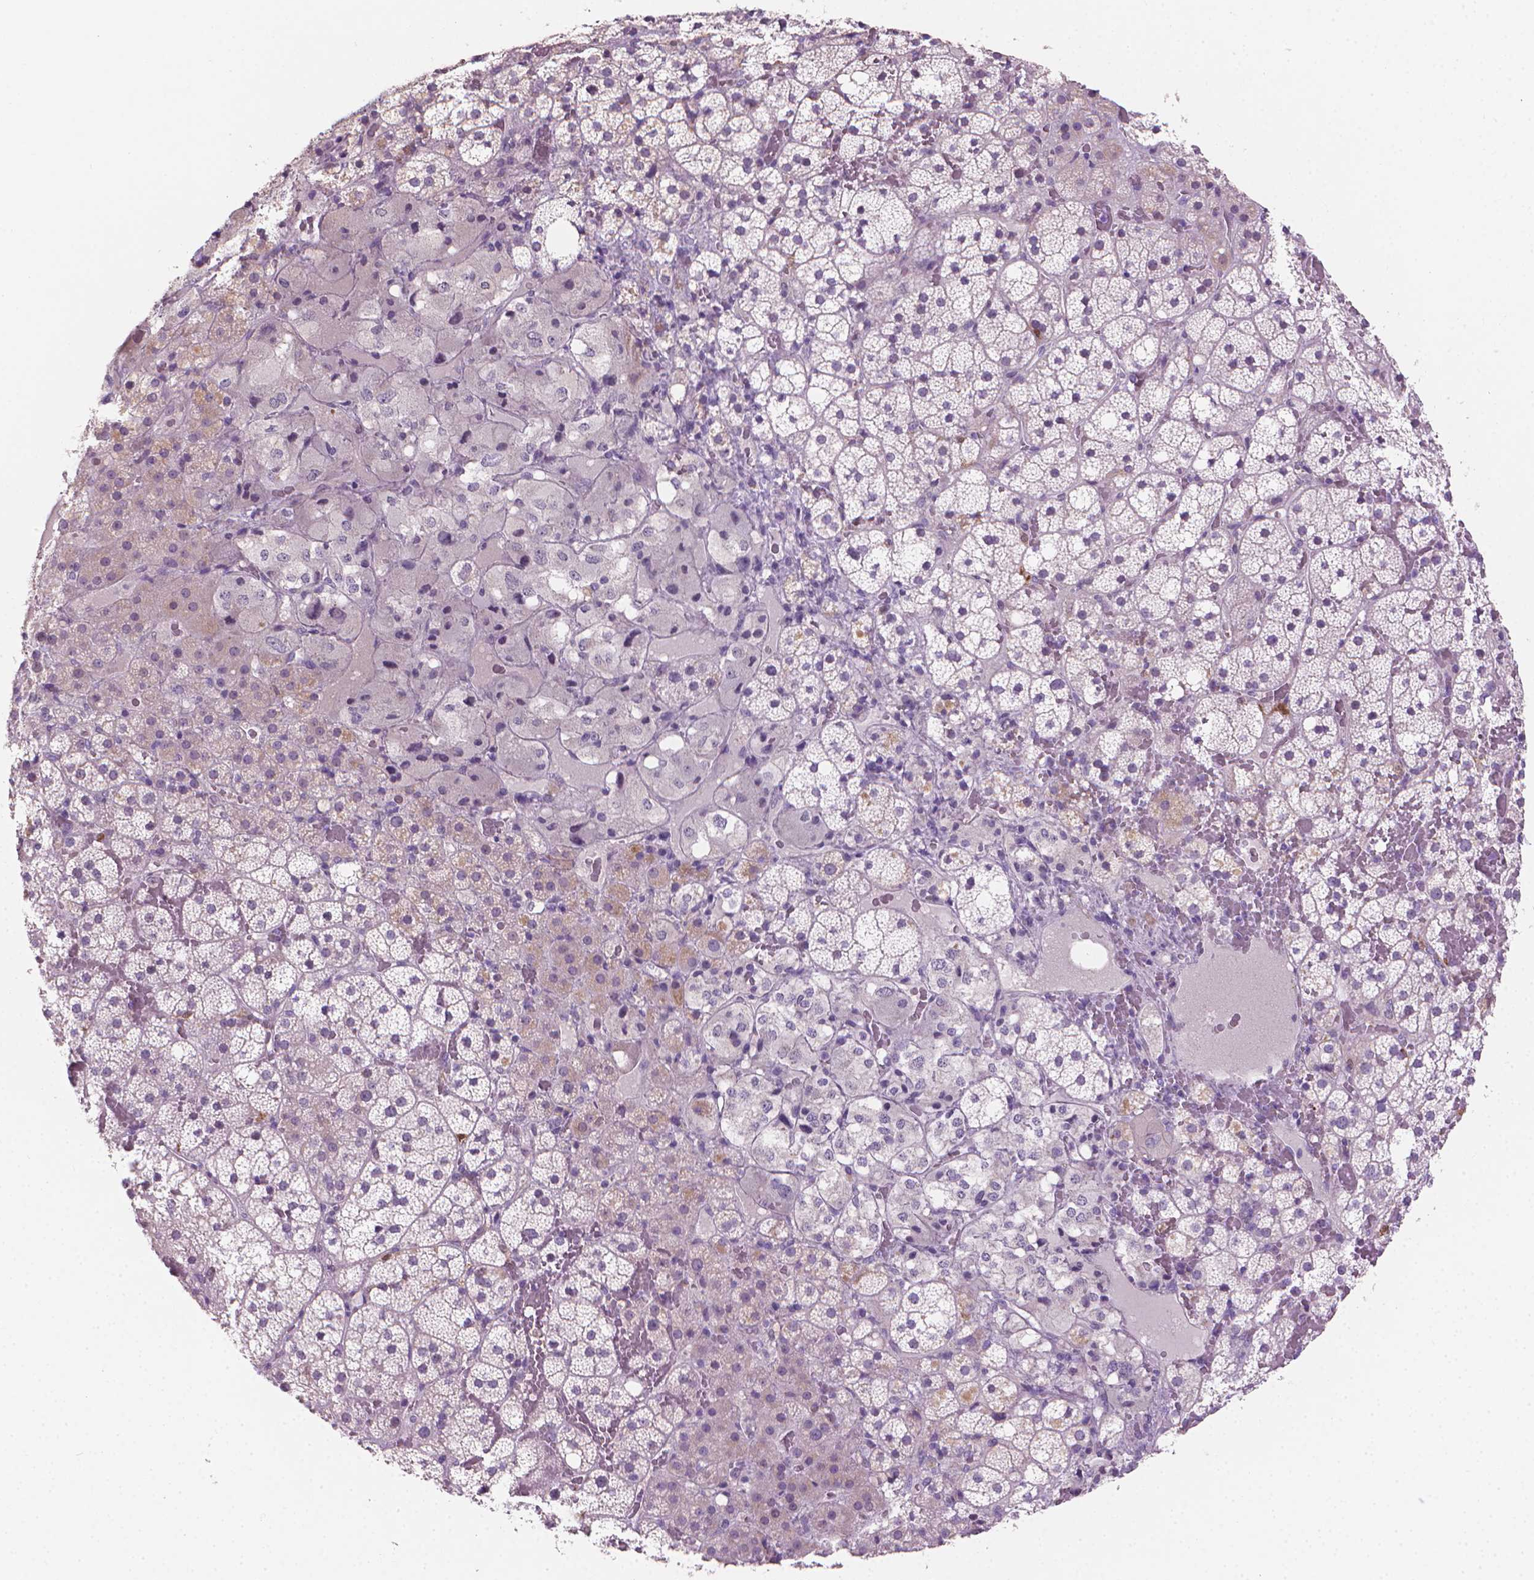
{"staining": {"intensity": "weak", "quantity": "<25%", "location": "cytoplasmic/membranous"}, "tissue": "adrenal gland", "cell_type": "Glandular cells", "image_type": "normal", "snomed": [{"axis": "morphology", "description": "Normal tissue, NOS"}, {"axis": "topography", "description": "Adrenal gland"}], "caption": "This photomicrograph is of benign adrenal gland stained with IHC to label a protein in brown with the nuclei are counter-stained blue. There is no staining in glandular cells. The staining is performed using DAB (3,3'-diaminobenzidine) brown chromogen with nuclei counter-stained in using hematoxylin.", "gene": "GSDMA", "patient": {"sex": "male", "age": 53}}